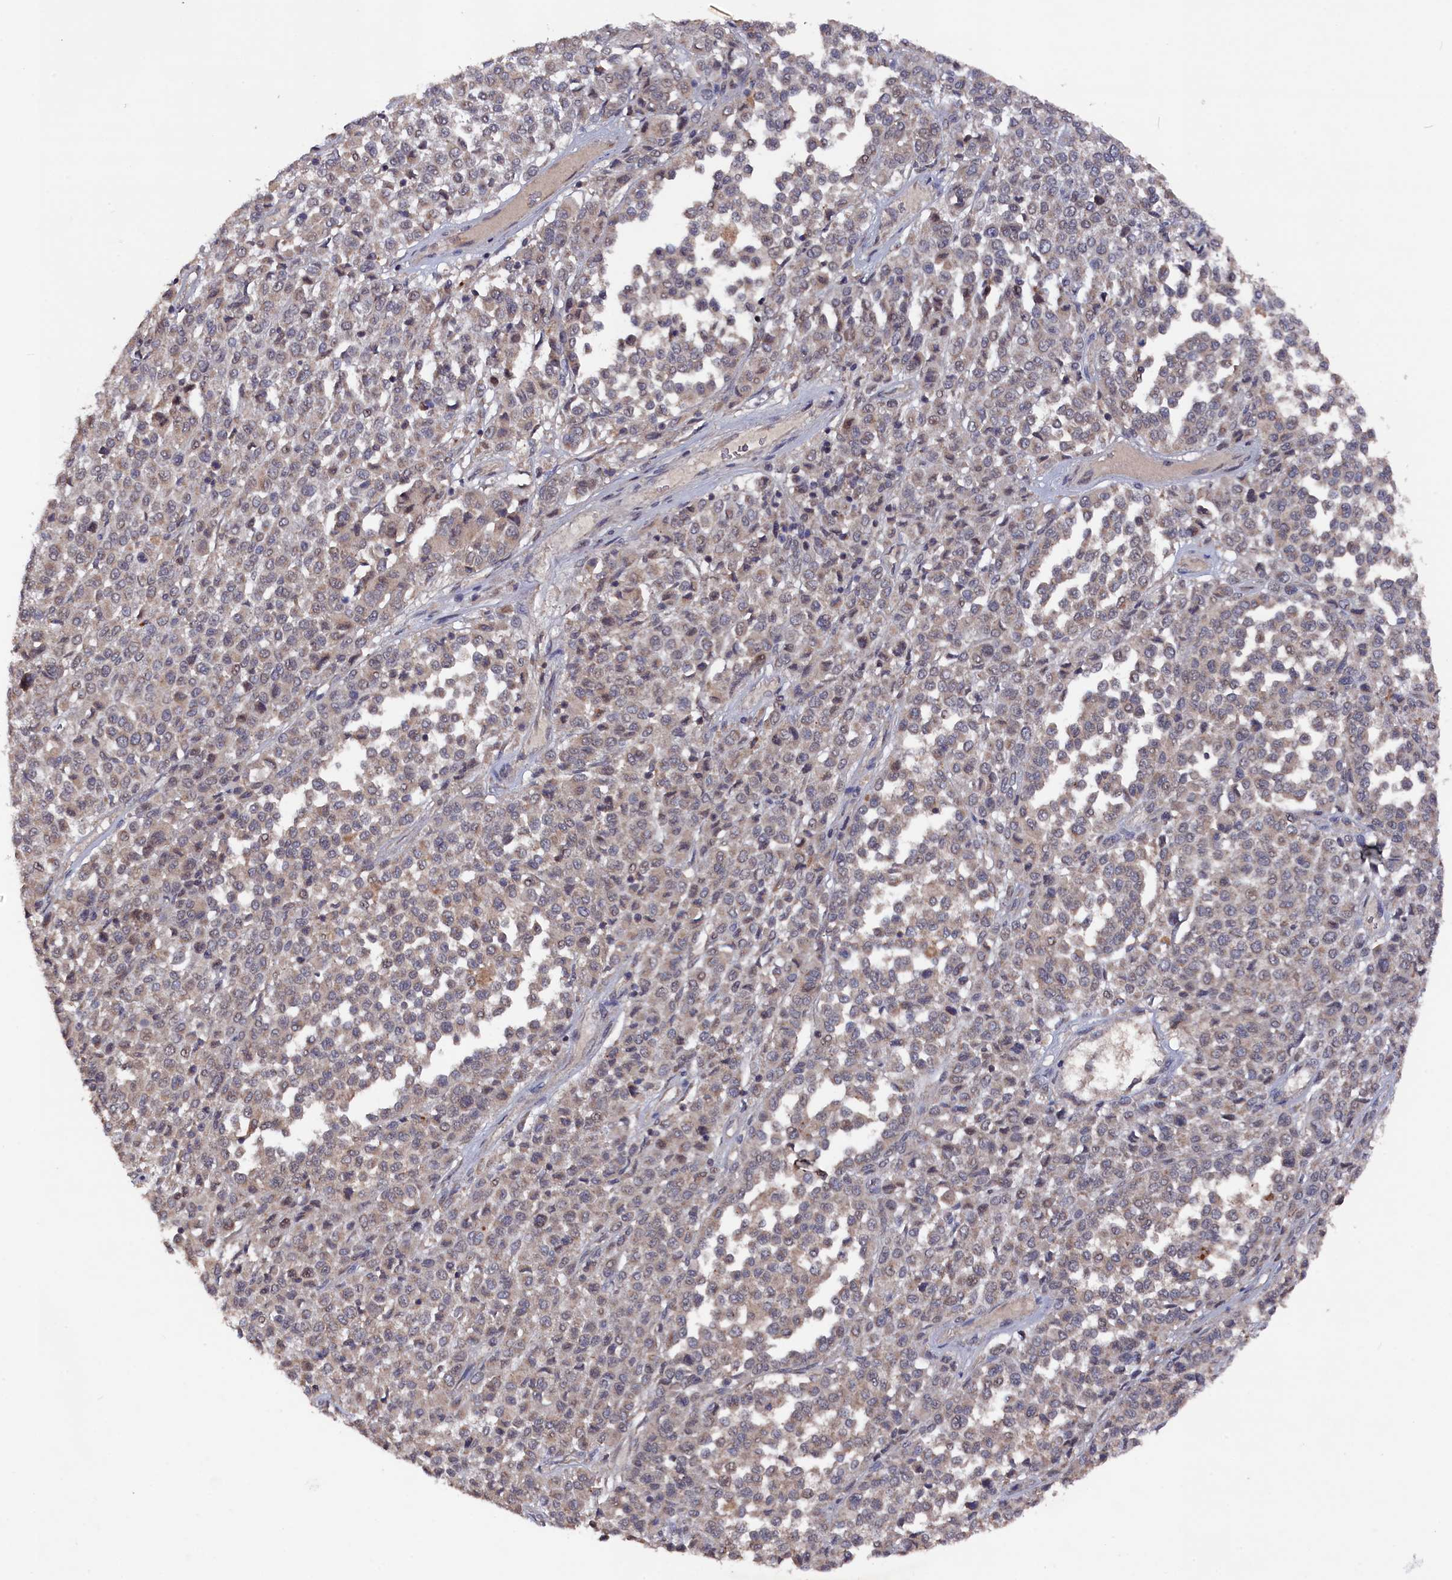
{"staining": {"intensity": "weak", "quantity": "<25%", "location": "cytoplasmic/membranous"}, "tissue": "melanoma", "cell_type": "Tumor cells", "image_type": "cancer", "snomed": [{"axis": "morphology", "description": "Malignant melanoma, Metastatic site"}, {"axis": "topography", "description": "Pancreas"}], "caption": "There is no significant staining in tumor cells of malignant melanoma (metastatic site).", "gene": "TMC5", "patient": {"sex": "female", "age": 30}}